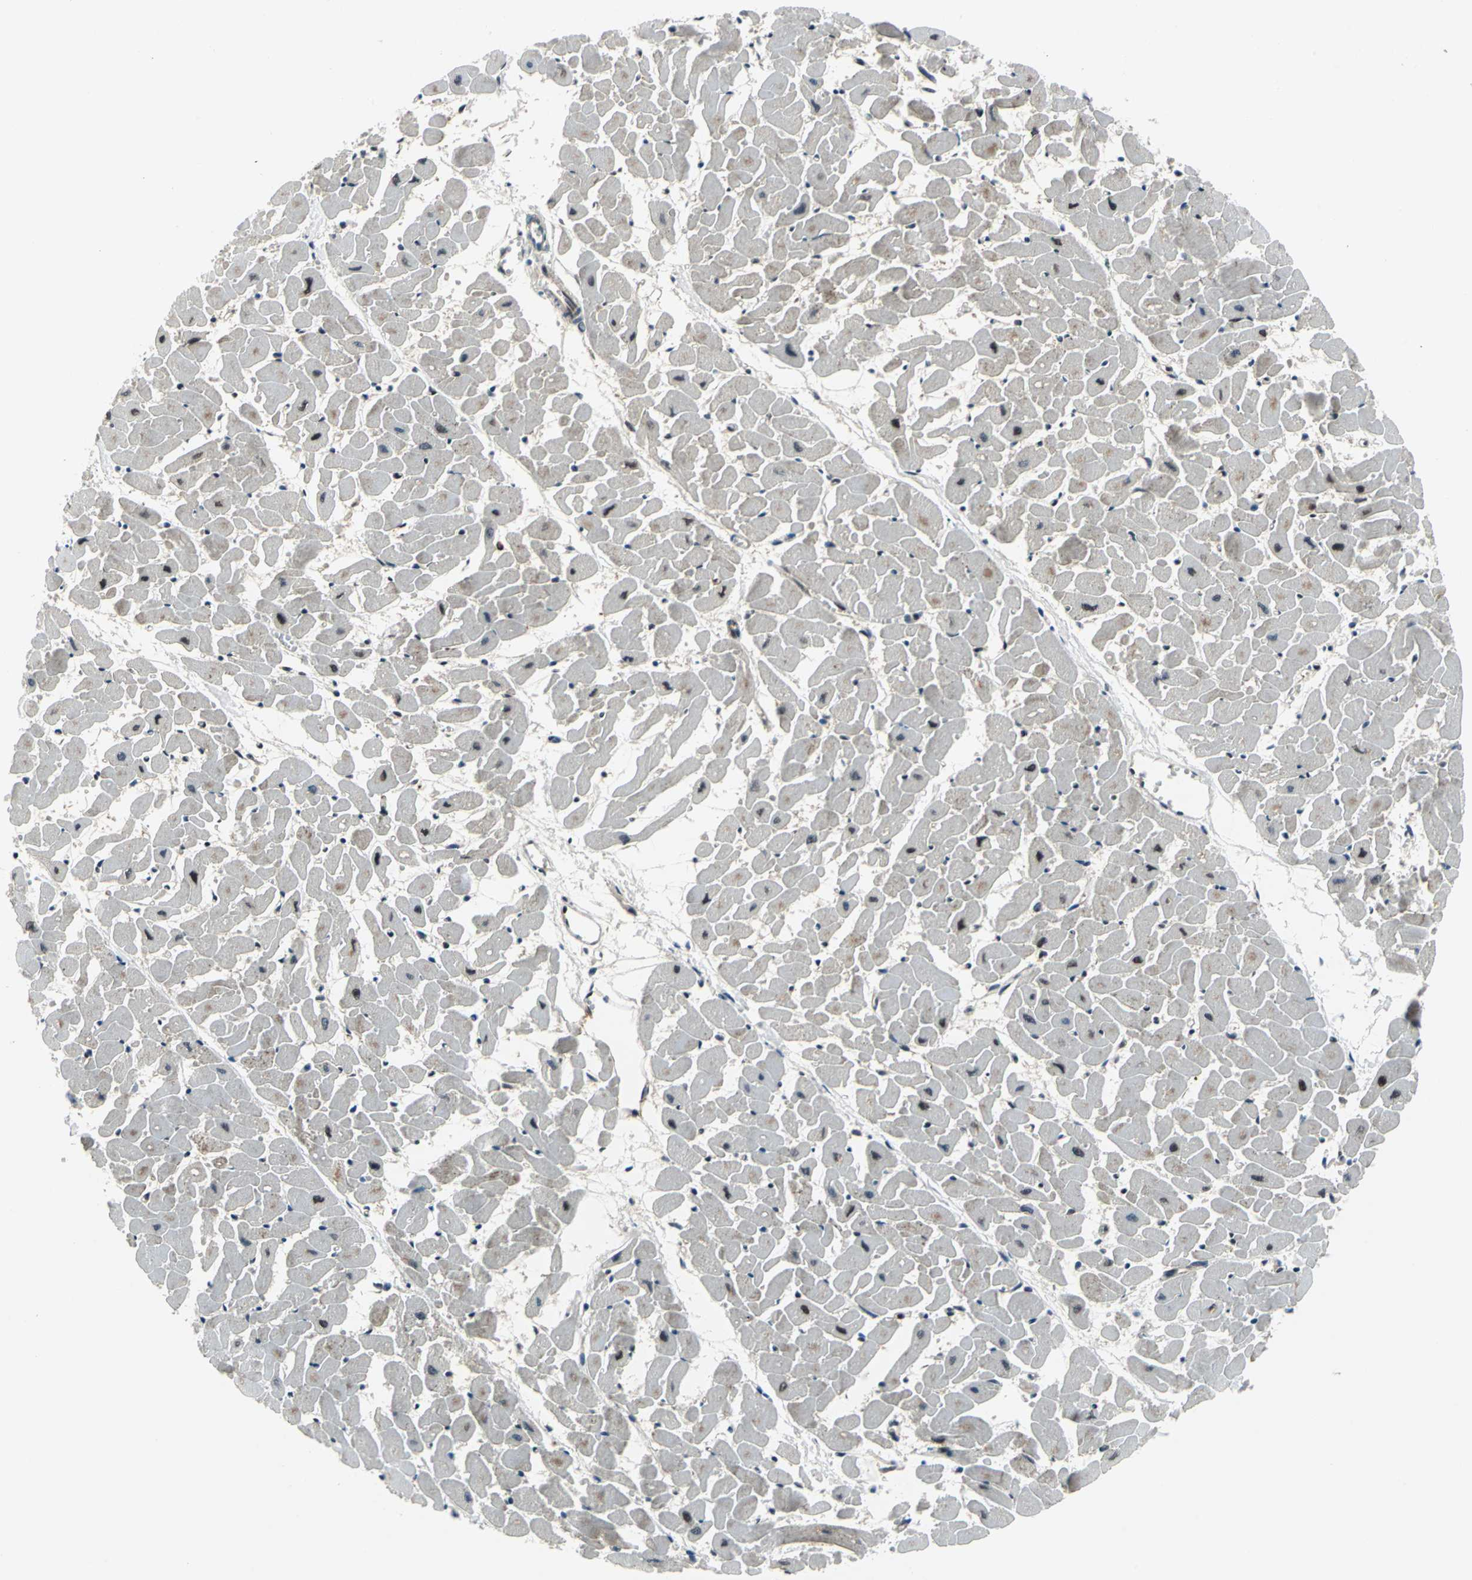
{"staining": {"intensity": "moderate", "quantity": "25%-75%", "location": "cytoplasmic/membranous,nuclear"}, "tissue": "heart muscle", "cell_type": "Cardiomyocytes", "image_type": "normal", "snomed": [{"axis": "morphology", "description": "Normal tissue, NOS"}, {"axis": "topography", "description": "Heart"}], "caption": "IHC of benign heart muscle shows medium levels of moderate cytoplasmic/membranous,nuclear positivity in about 25%-75% of cardiomyocytes. (DAB (3,3'-diaminobenzidine) IHC, brown staining for protein, blue staining for nuclei).", "gene": "POLR3K", "patient": {"sex": "female", "age": 19}}